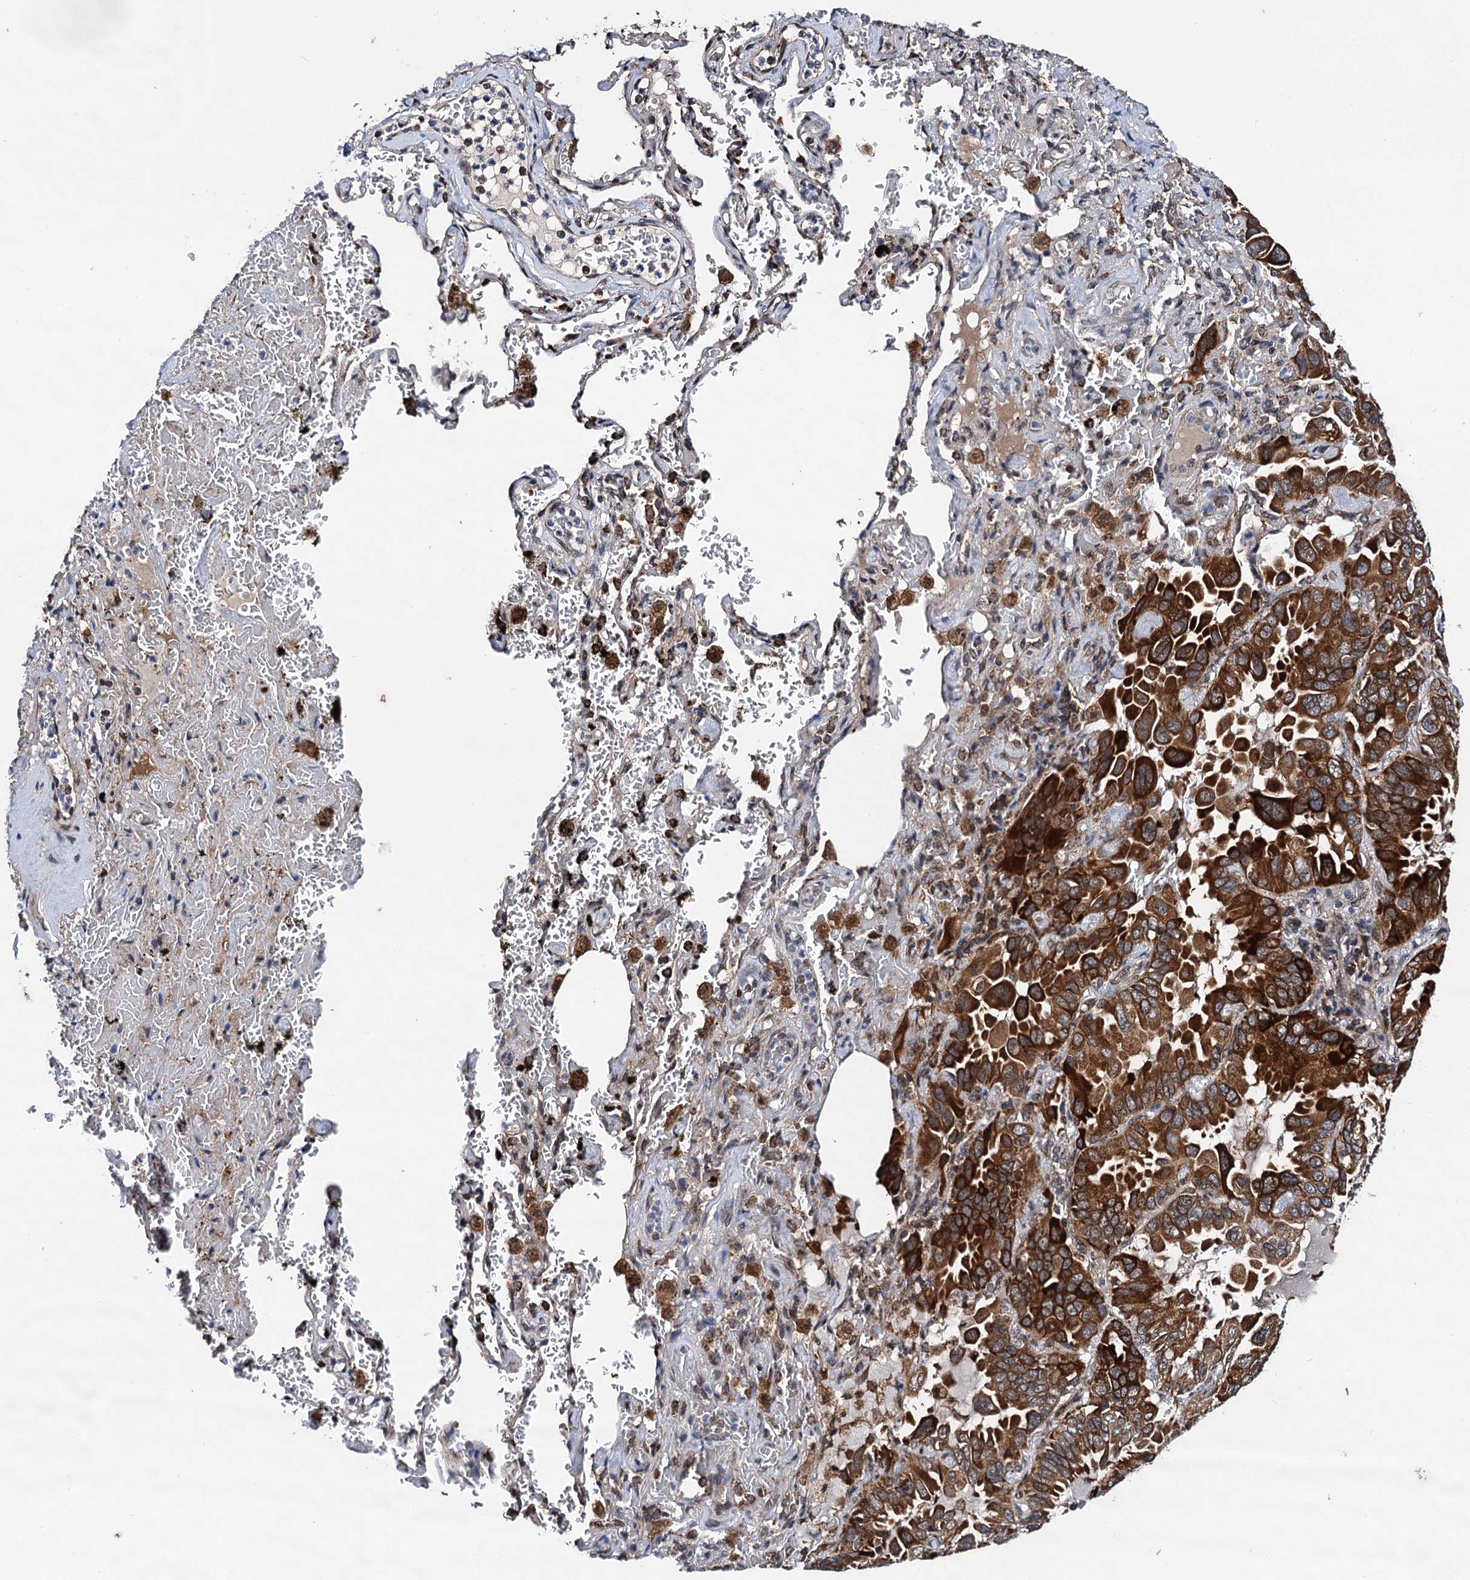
{"staining": {"intensity": "strong", "quantity": ">75%", "location": "cytoplasmic/membranous"}, "tissue": "lung cancer", "cell_type": "Tumor cells", "image_type": "cancer", "snomed": [{"axis": "morphology", "description": "Adenocarcinoma, NOS"}, {"axis": "topography", "description": "Lung"}], "caption": "Protein staining shows strong cytoplasmic/membranous expression in about >75% of tumor cells in adenocarcinoma (lung). (Stains: DAB in brown, nuclei in blue, Microscopy: brightfield microscopy at high magnification).", "gene": "CMPK2", "patient": {"sex": "male", "age": 64}}